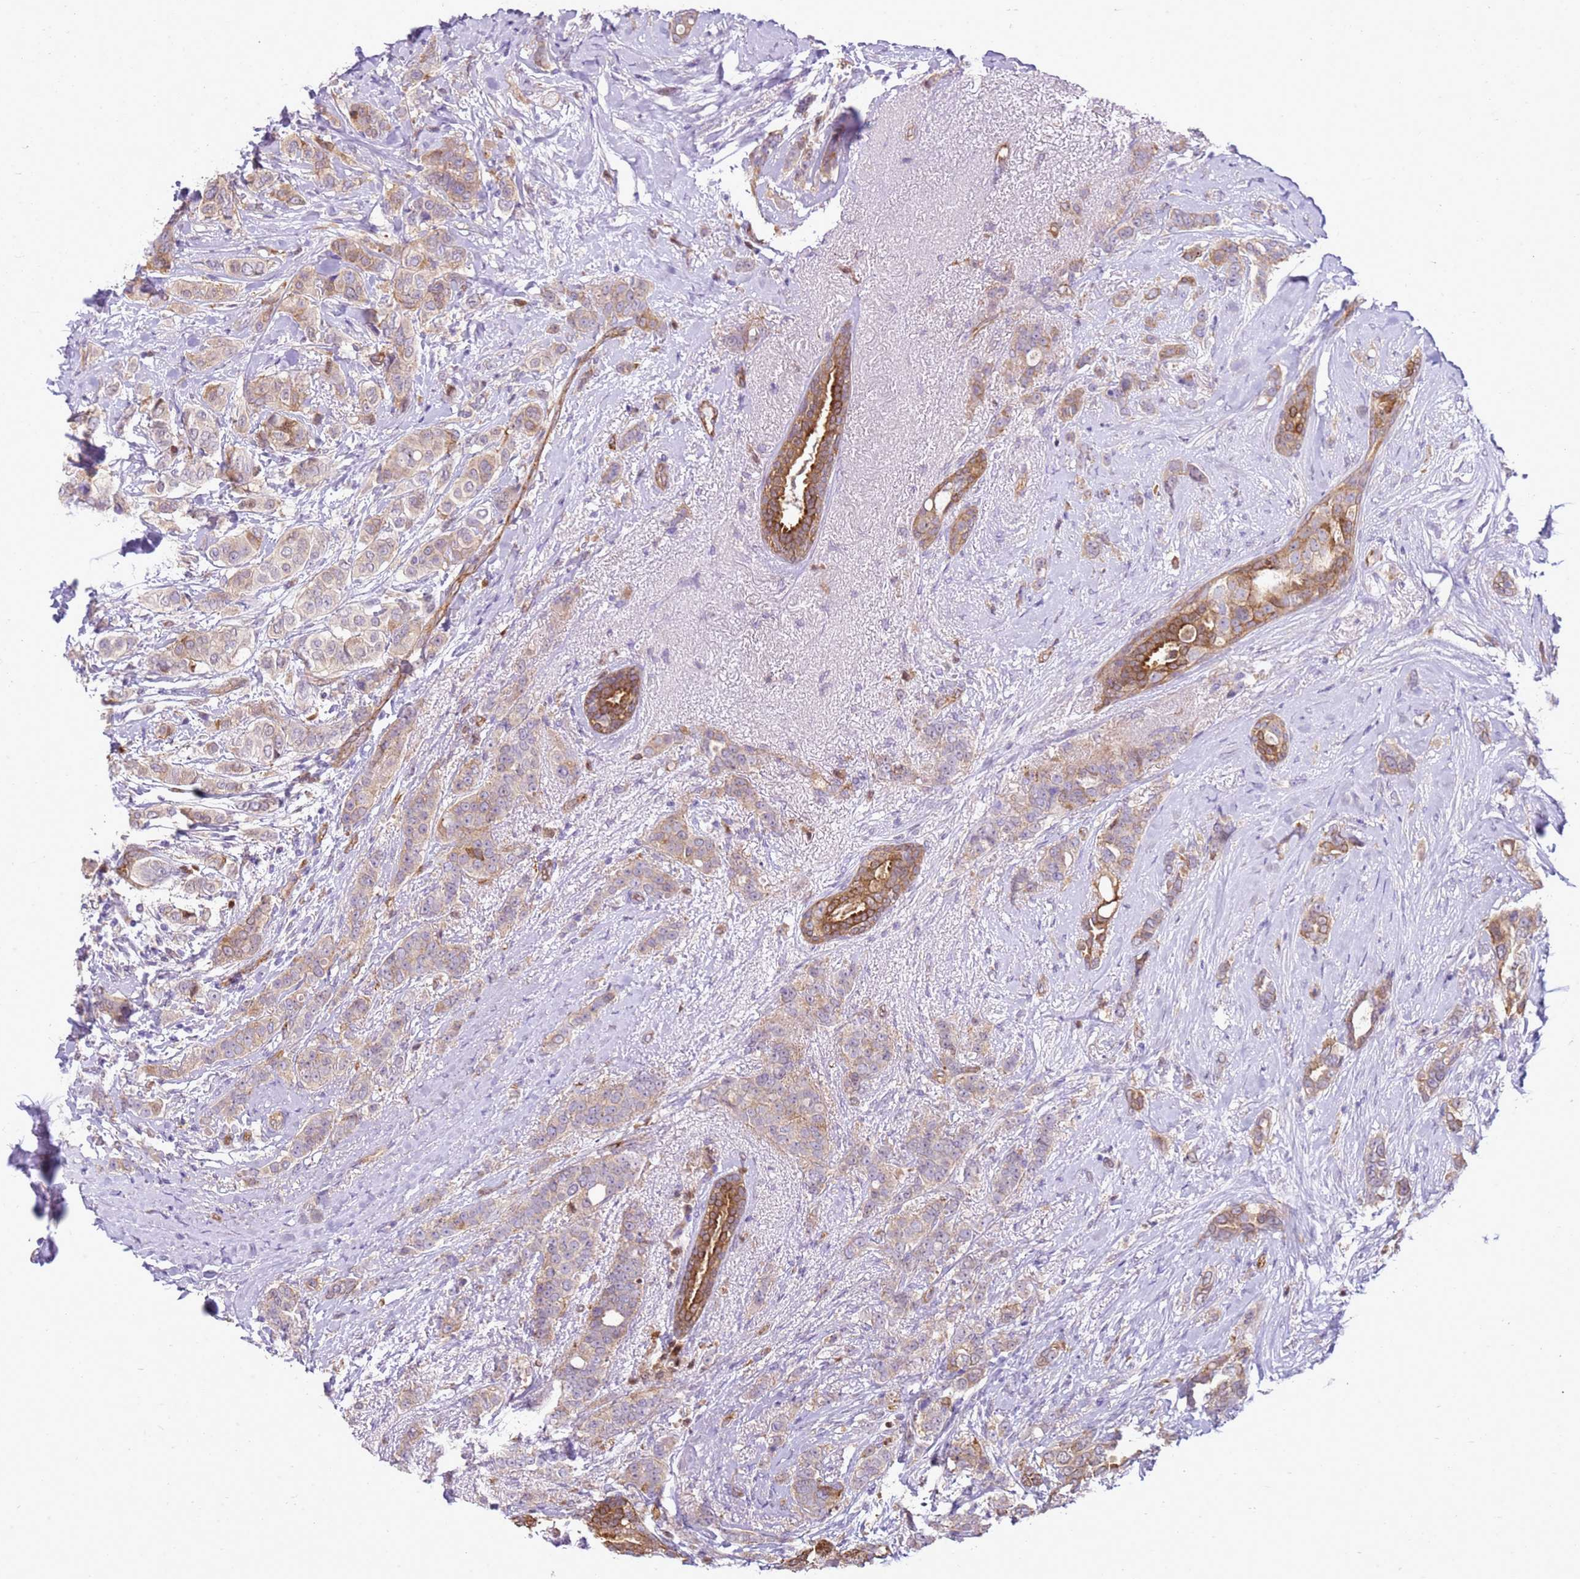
{"staining": {"intensity": "moderate", "quantity": "<25%", "location": "cytoplasmic/membranous"}, "tissue": "breast cancer", "cell_type": "Tumor cells", "image_type": "cancer", "snomed": [{"axis": "morphology", "description": "Lobular carcinoma"}, {"axis": "topography", "description": "Breast"}], "caption": "About <25% of tumor cells in lobular carcinoma (breast) reveal moderate cytoplasmic/membranous protein staining as visualized by brown immunohistochemical staining.", "gene": "YWHAE", "patient": {"sex": "female", "age": 51}}